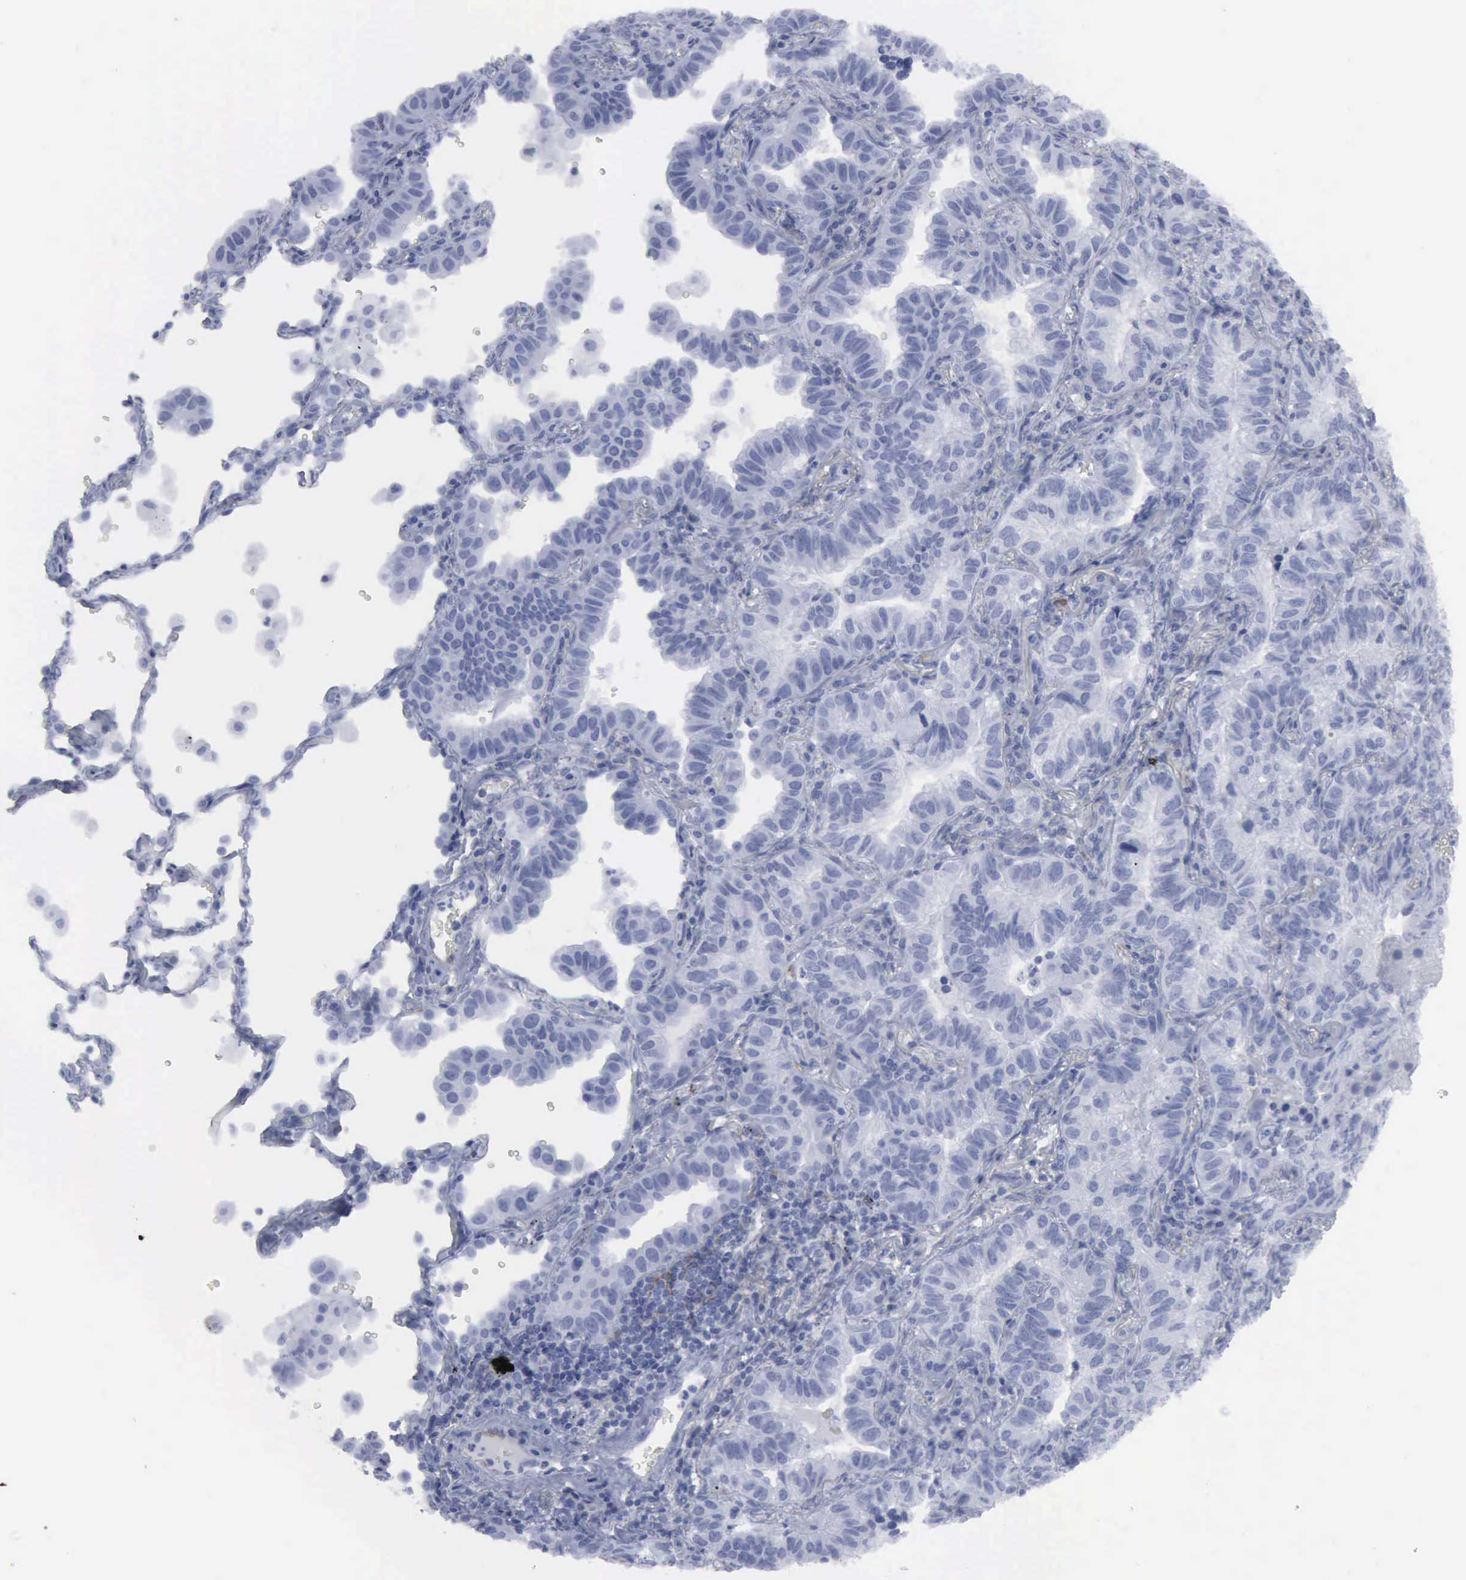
{"staining": {"intensity": "negative", "quantity": "none", "location": "none"}, "tissue": "lung cancer", "cell_type": "Tumor cells", "image_type": "cancer", "snomed": [{"axis": "morphology", "description": "Adenocarcinoma, NOS"}, {"axis": "topography", "description": "Lung"}], "caption": "Photomicrograph shows no significant protein positivity in tumor cells of lung cancer (adenocarcinoma).", "gene": "VCAM1", "patient": {"sex": "female", "age": 50}}